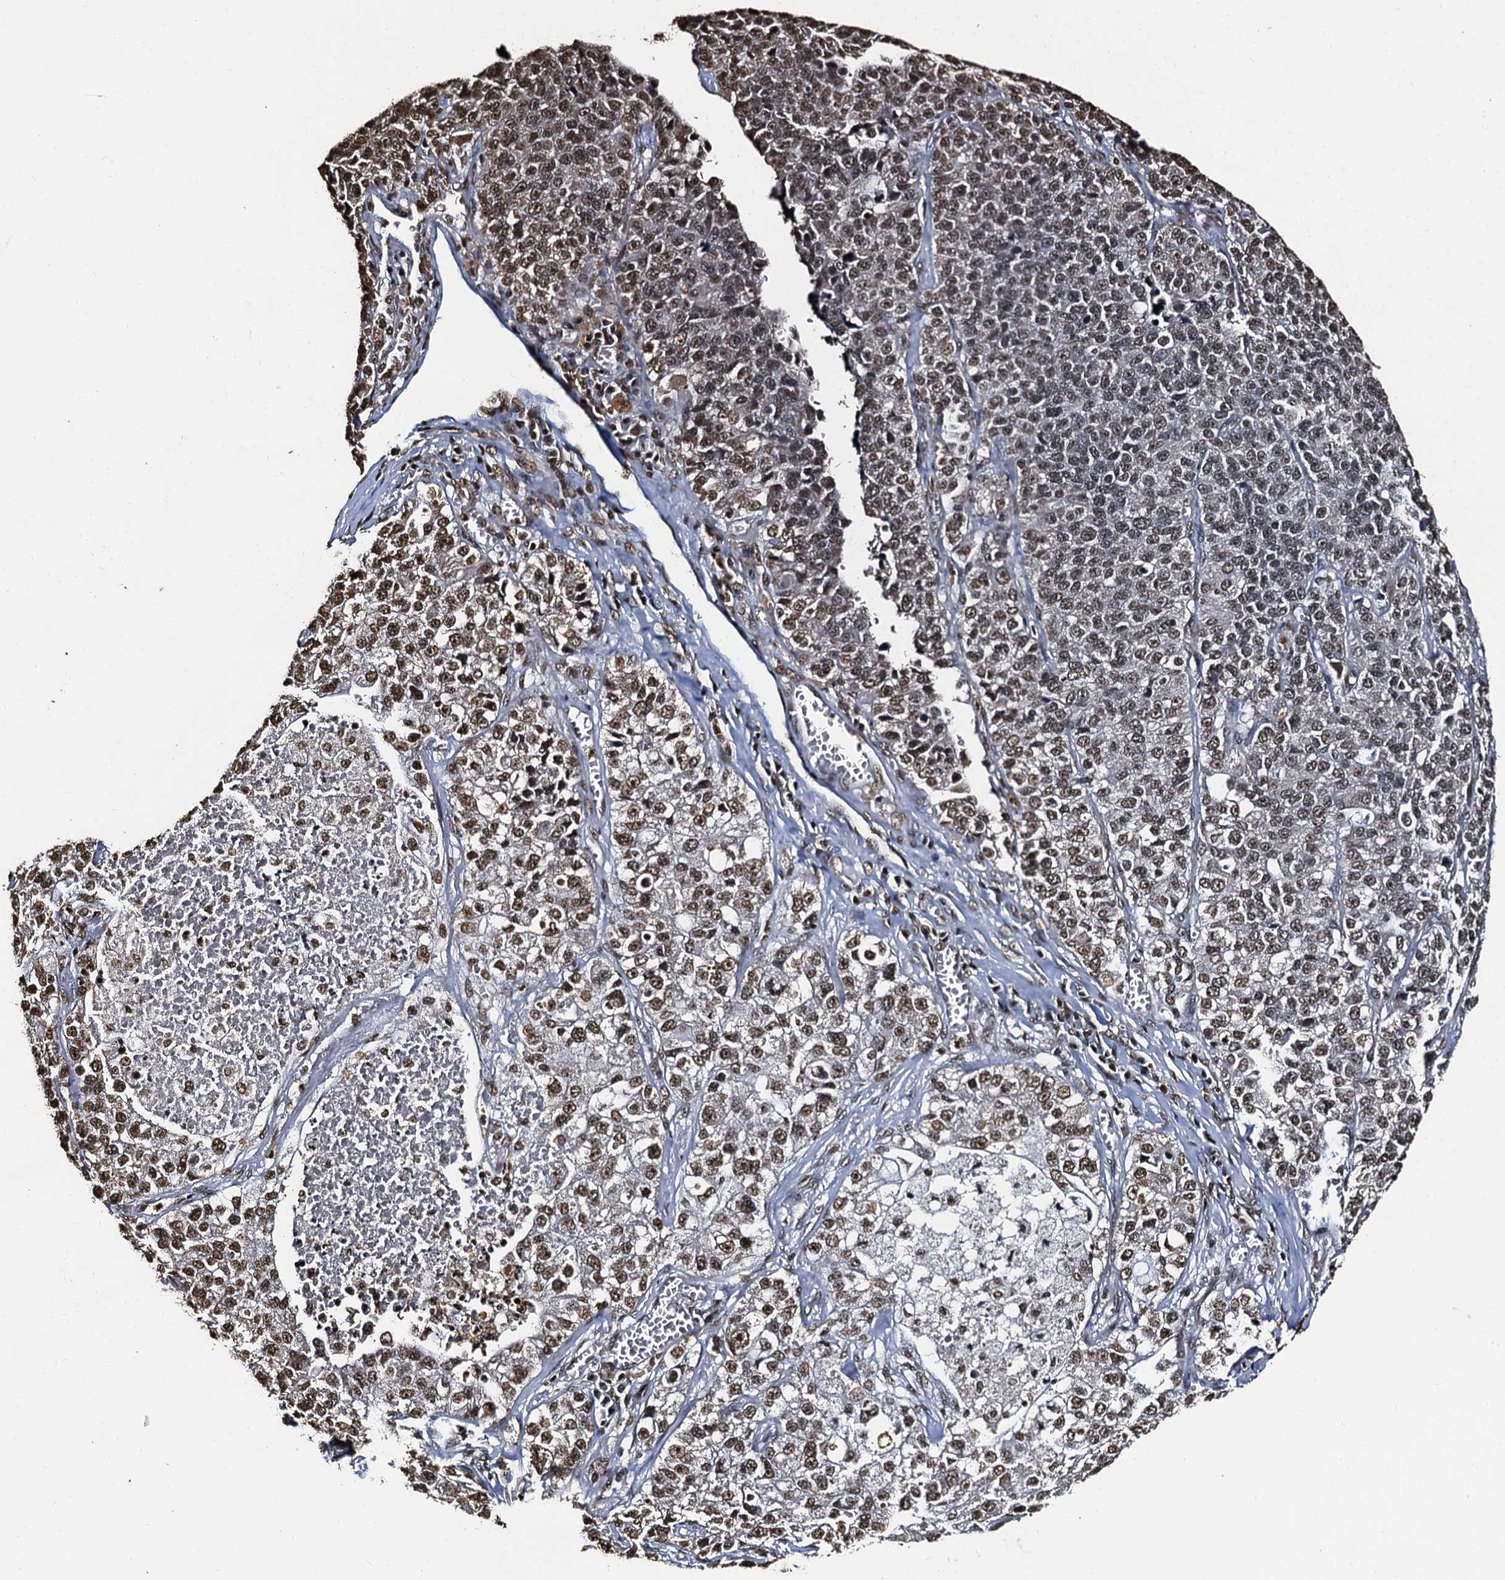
{"staining": {"intensity": "moderate", "quantity": "25%-75%", "location": "nuclear"}, "tissue": "lung cancer", "cell_type": "Tumor cells", "image_type": "cancer", "snomed": [{"axis": "morphology", "description": "Adenocarcinoma, NOS"}, {"axis": "topography", "description": "Lung"}], "caption": "Lung cancer (adenocarcinoma) stained for a protein (brown) exhibits moderate nuclear positive expression in about 25%-75% of tumor cells.", "gene": "SNRPD2", "patient": {"sex": "male", "age": 49}}